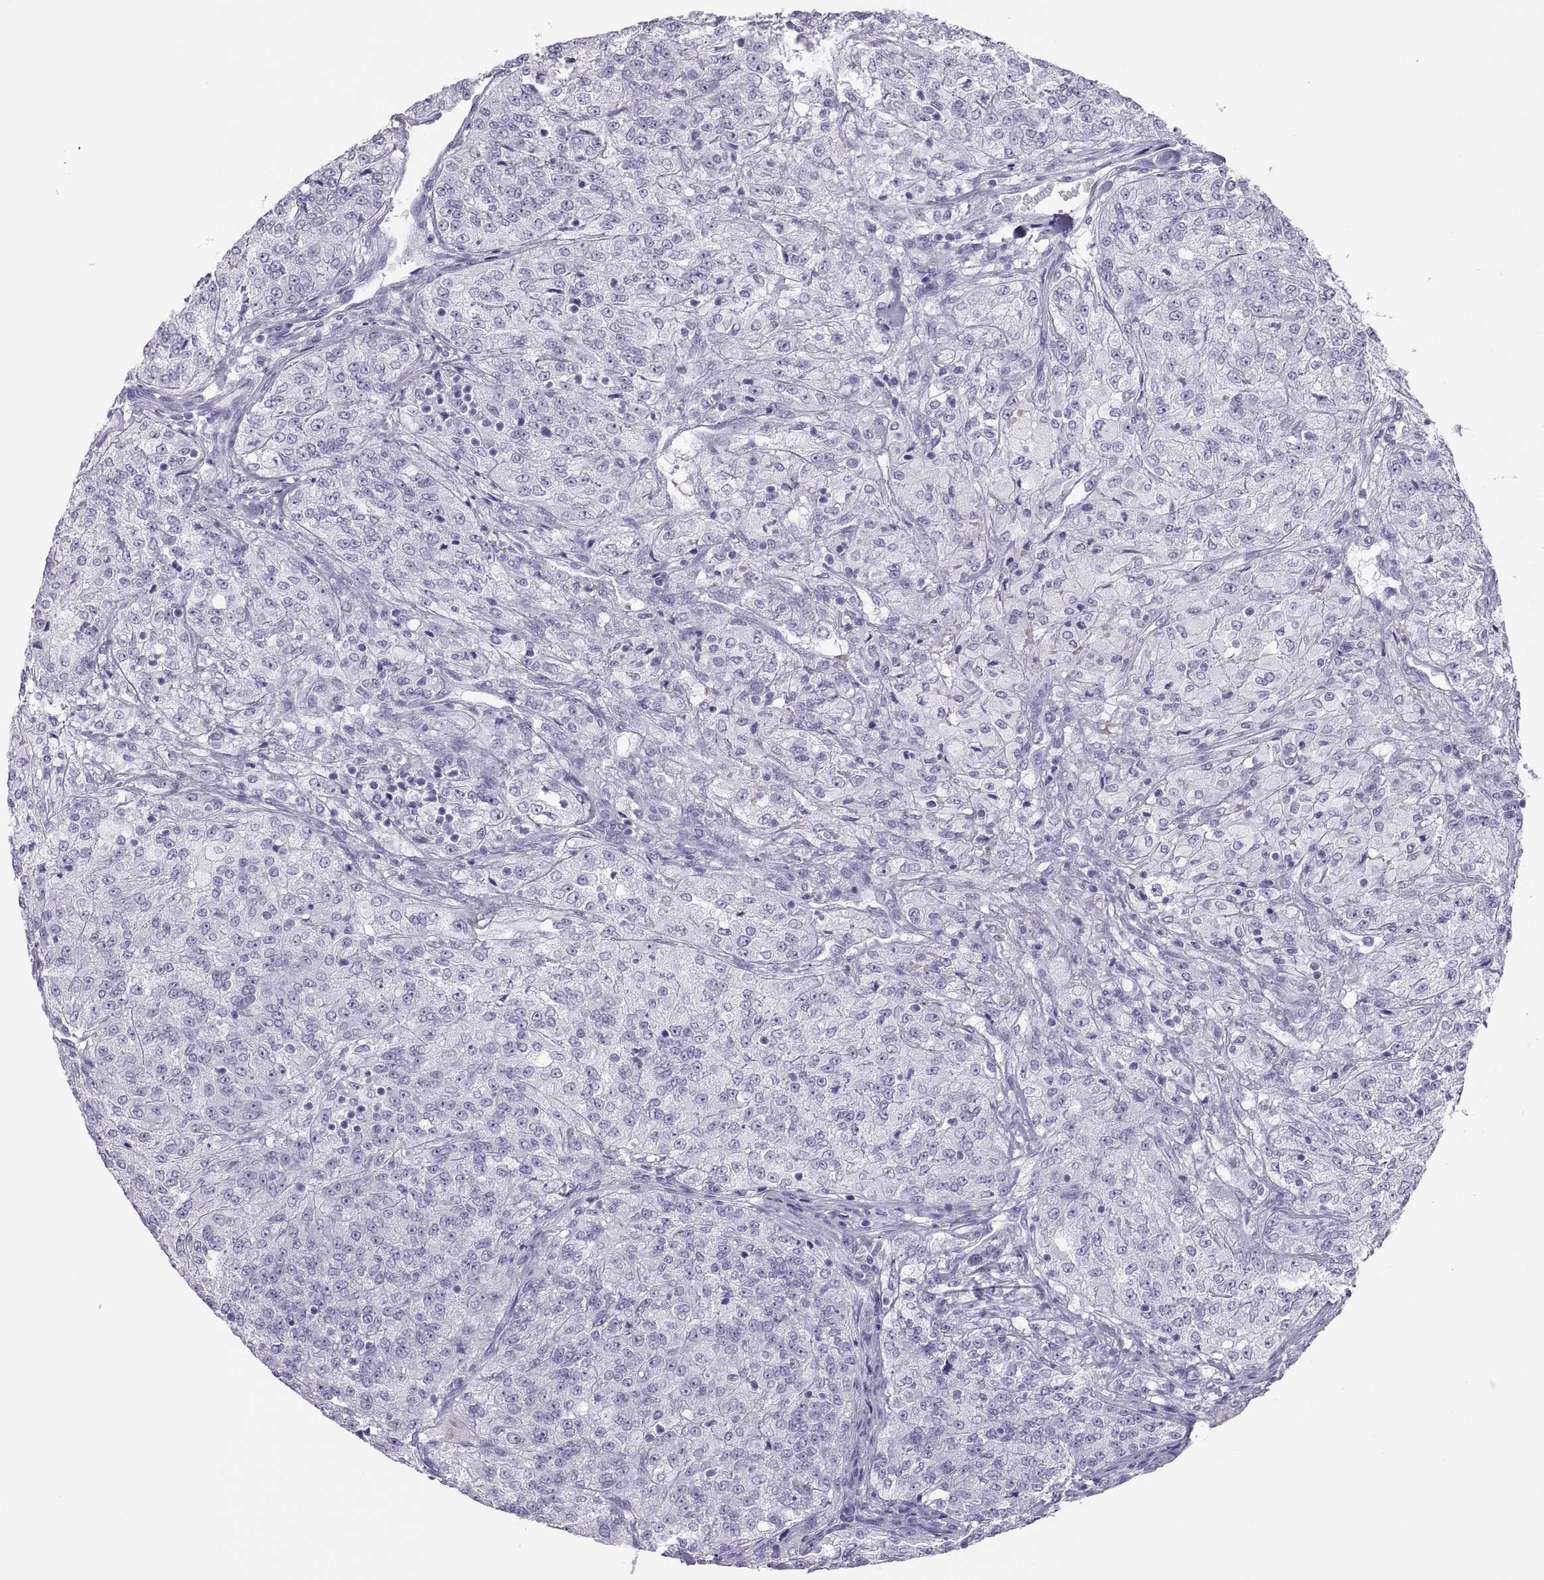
{"staining": {"intensity": "negative", "quantity": "none", "location": "none"}, "tissue": "renal cancer", "cell_type": "Tumor cells", "image_type": "cancer", "snomed": [{"axis": "morphology", "description": "Adenocarcinoma, NOS"}, {"axis": "topography", "description": "Kidney"}], "caption": "Immunohistochemical staining of human adenocarcinoma (renal) shows no significant staining in tumor cells.", "gene": "SEMG1", "patient": {"sex": "female", "age": 63}}